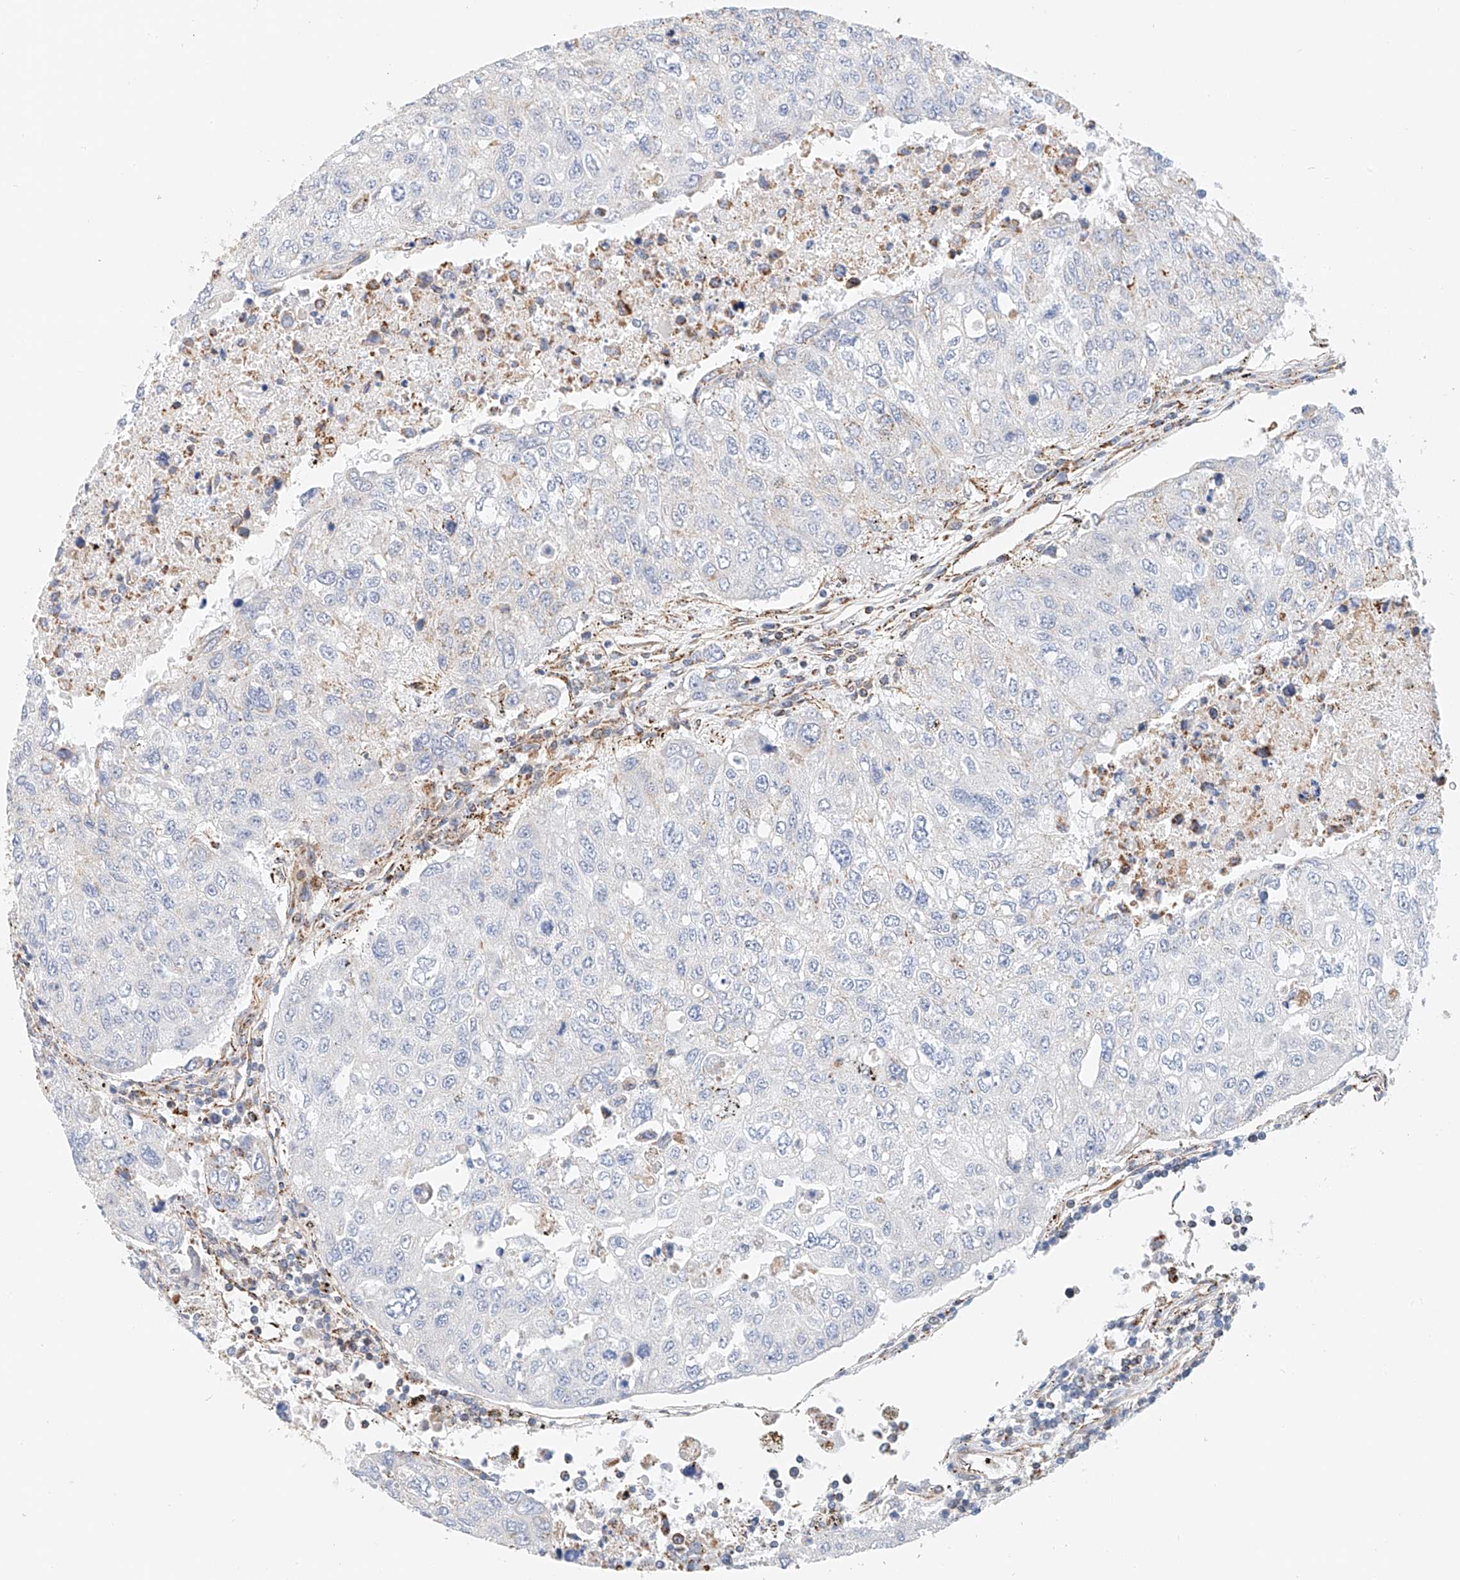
{"staining": {"intensity": "negative", "quantity": "none", "location": "none"}, "tissue": "urothelial cancer", "cell_type": "Tumor cells", "image_type": "cancer", "snomed": [{"axis": "morphology", "description": "Urothelial carcinoma, High grade"}, {"axis": "topography", "description": "Lymph node"}, {"axis": "topography", "description": "Urinary bladder"}], "caption": "A high-resolution micrograph shows IHC staining of urothelial carcinoma (high-grade), which demonstrates no significant staining in tumor cells. Brightfield microscopy of immunohistochemistry stained with DAB (3,3'-diaminobenzidine) (brown) and hematoxylin (blue), captured at high magnification.", "gene": "NDUFV3", "patient": {"sex": "male", "age": 51}}